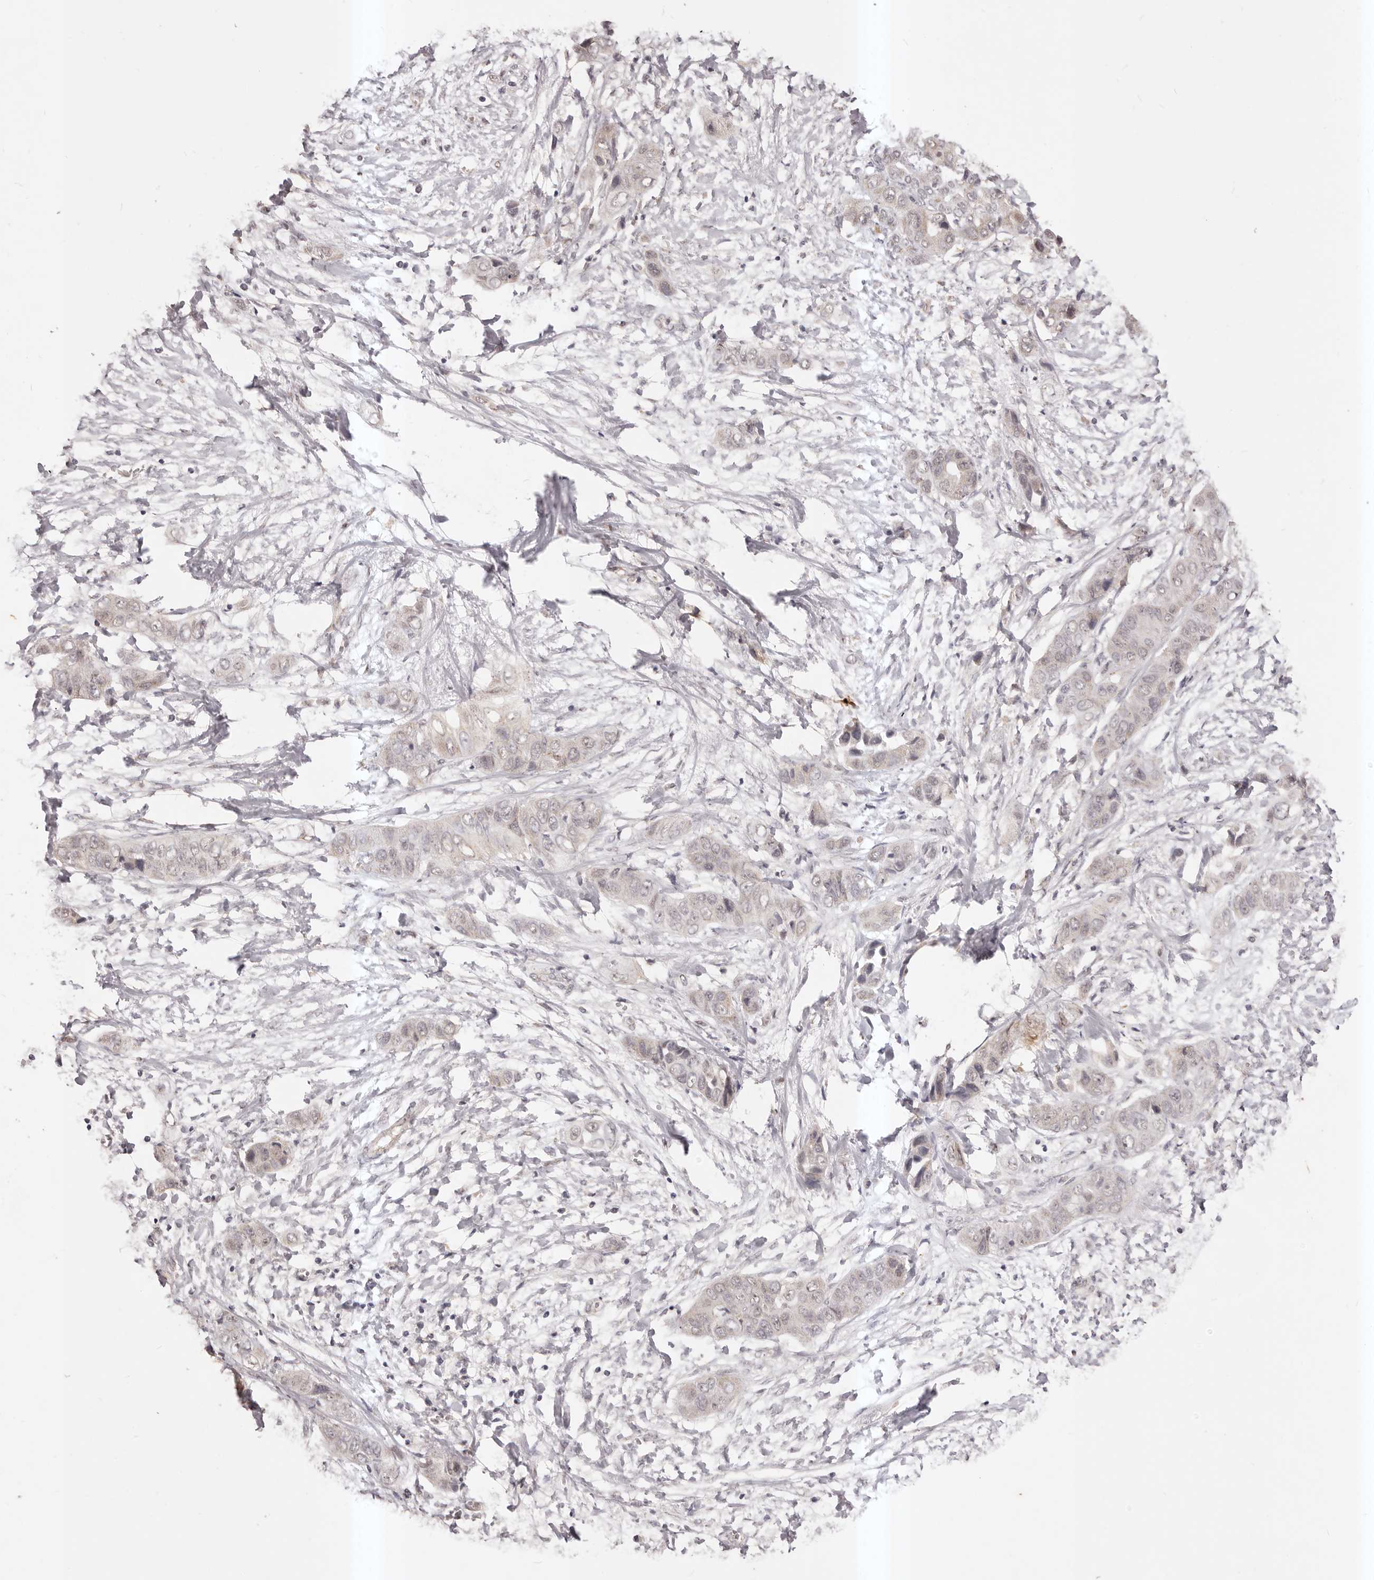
{"staining": {"intensity": "negative", "quantity": "none", "location": "none"}, "tissue": "liver cancer", "cell_type": "Tumor cells", "image_type": "cancer", "snomed": [{"axis": "morphology", "description": "Cholangiocarcinoma"}, {"axis": "topography", "description": "Liver"}], "caption": "There is no significant expression in tumor cells of liver cholangiocarcinoma.", "gene": "RPS6KA5", "patient": {"sex": "female", "age": 52}}